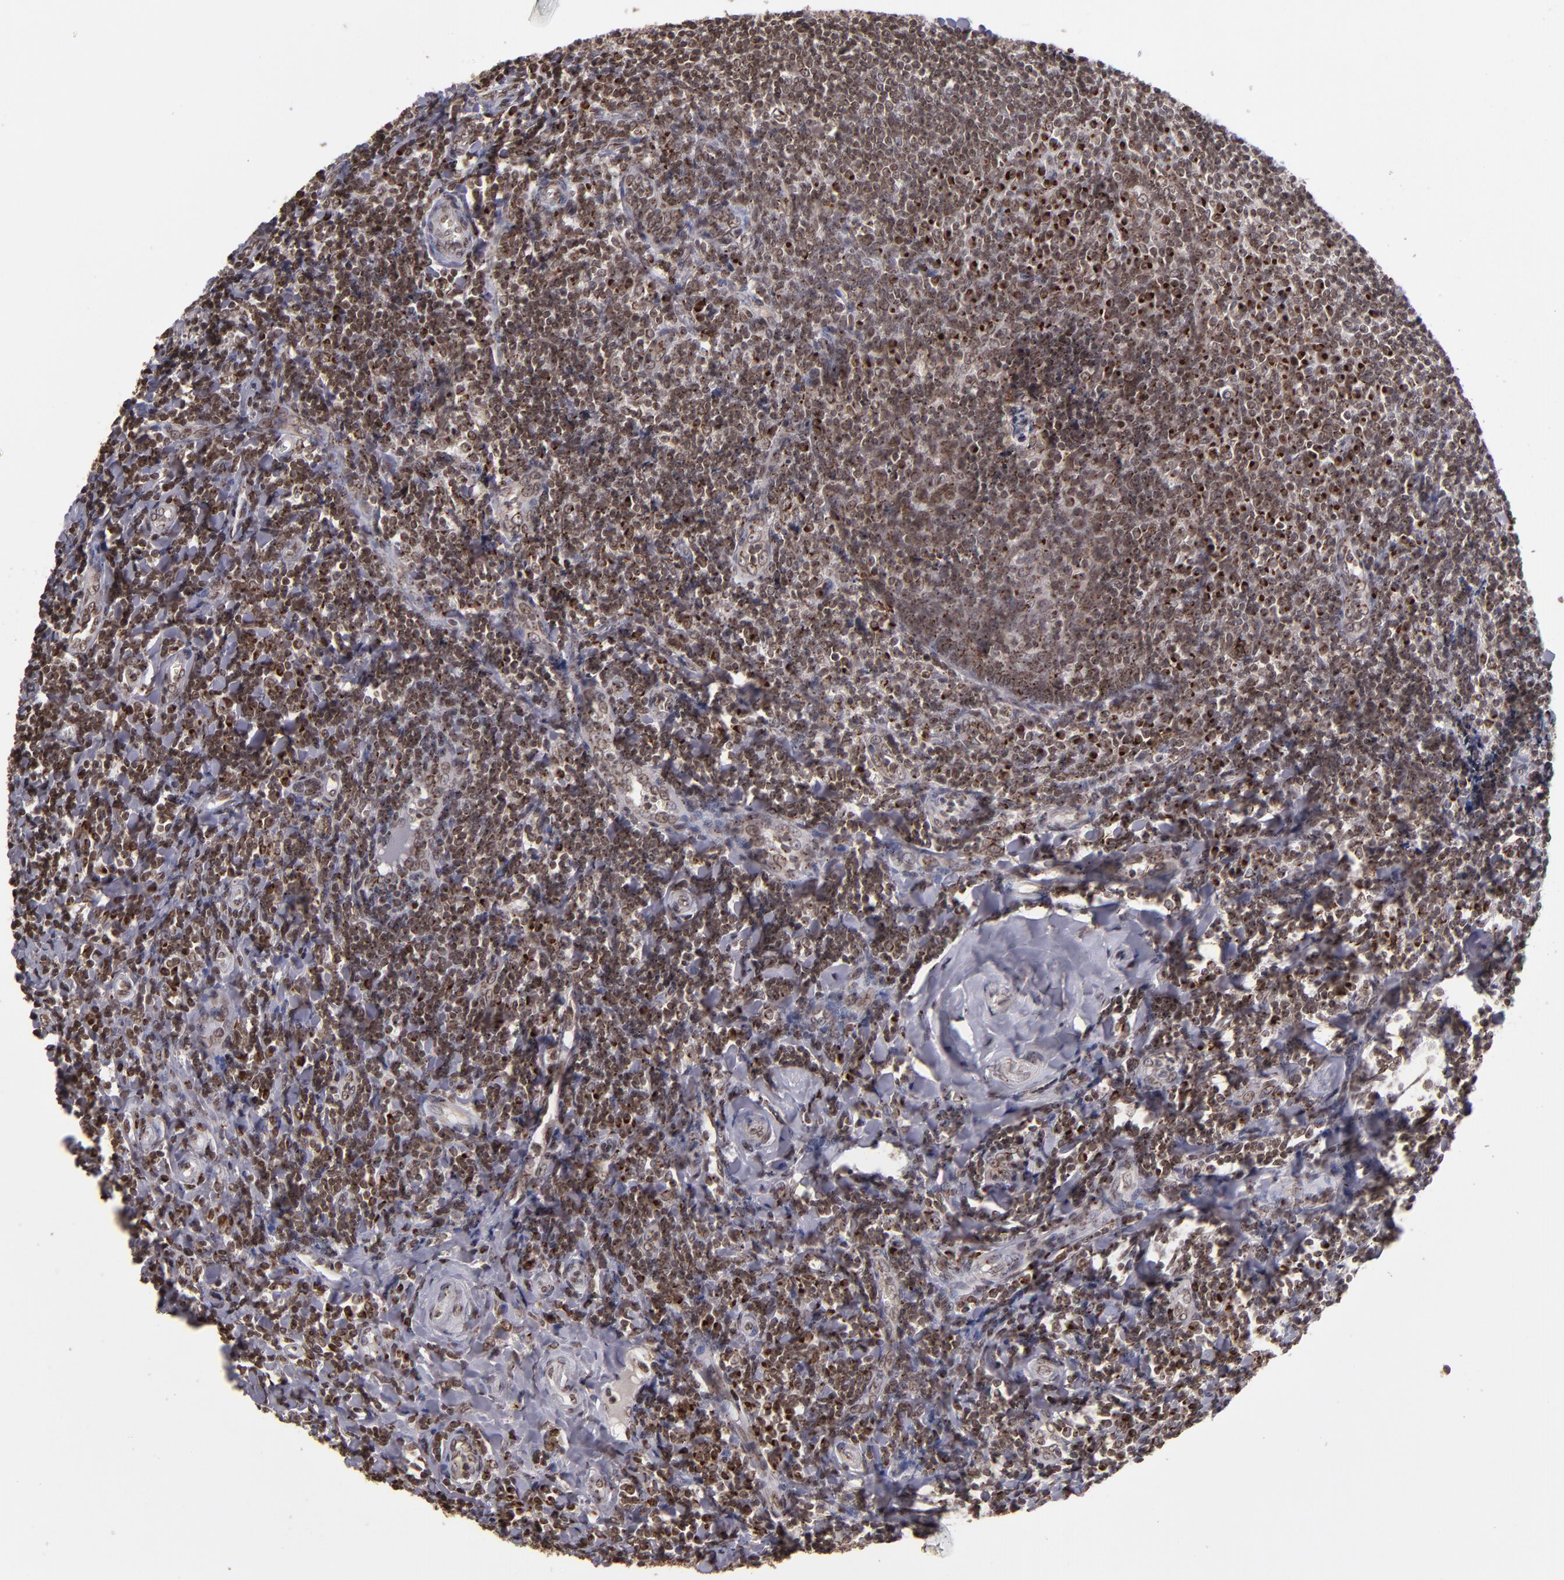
{"staining": {"intensity": "strong", "quantity": ">75%", "location": "nuclear"}, "tissue": "tonsil", "cell_type": "Germinal center cells", "image_type": "normal", "snomed": [{"axis": "morphology", "description": "Normal tissue, NOS"}, {"axis": "topography", "description": "Tonsil"}], "caption": "The photomicrograph exhibits a brown stain indicating the presence of a protein in the nuclear of germinal center cells in tonsil. The staining was performed using DAB, with brown indicating positive protein expression. Nuclei are stained blue with hematoxylin.", "gene": "CSDC2", "patient": {"sex": "male", "age": 20}}